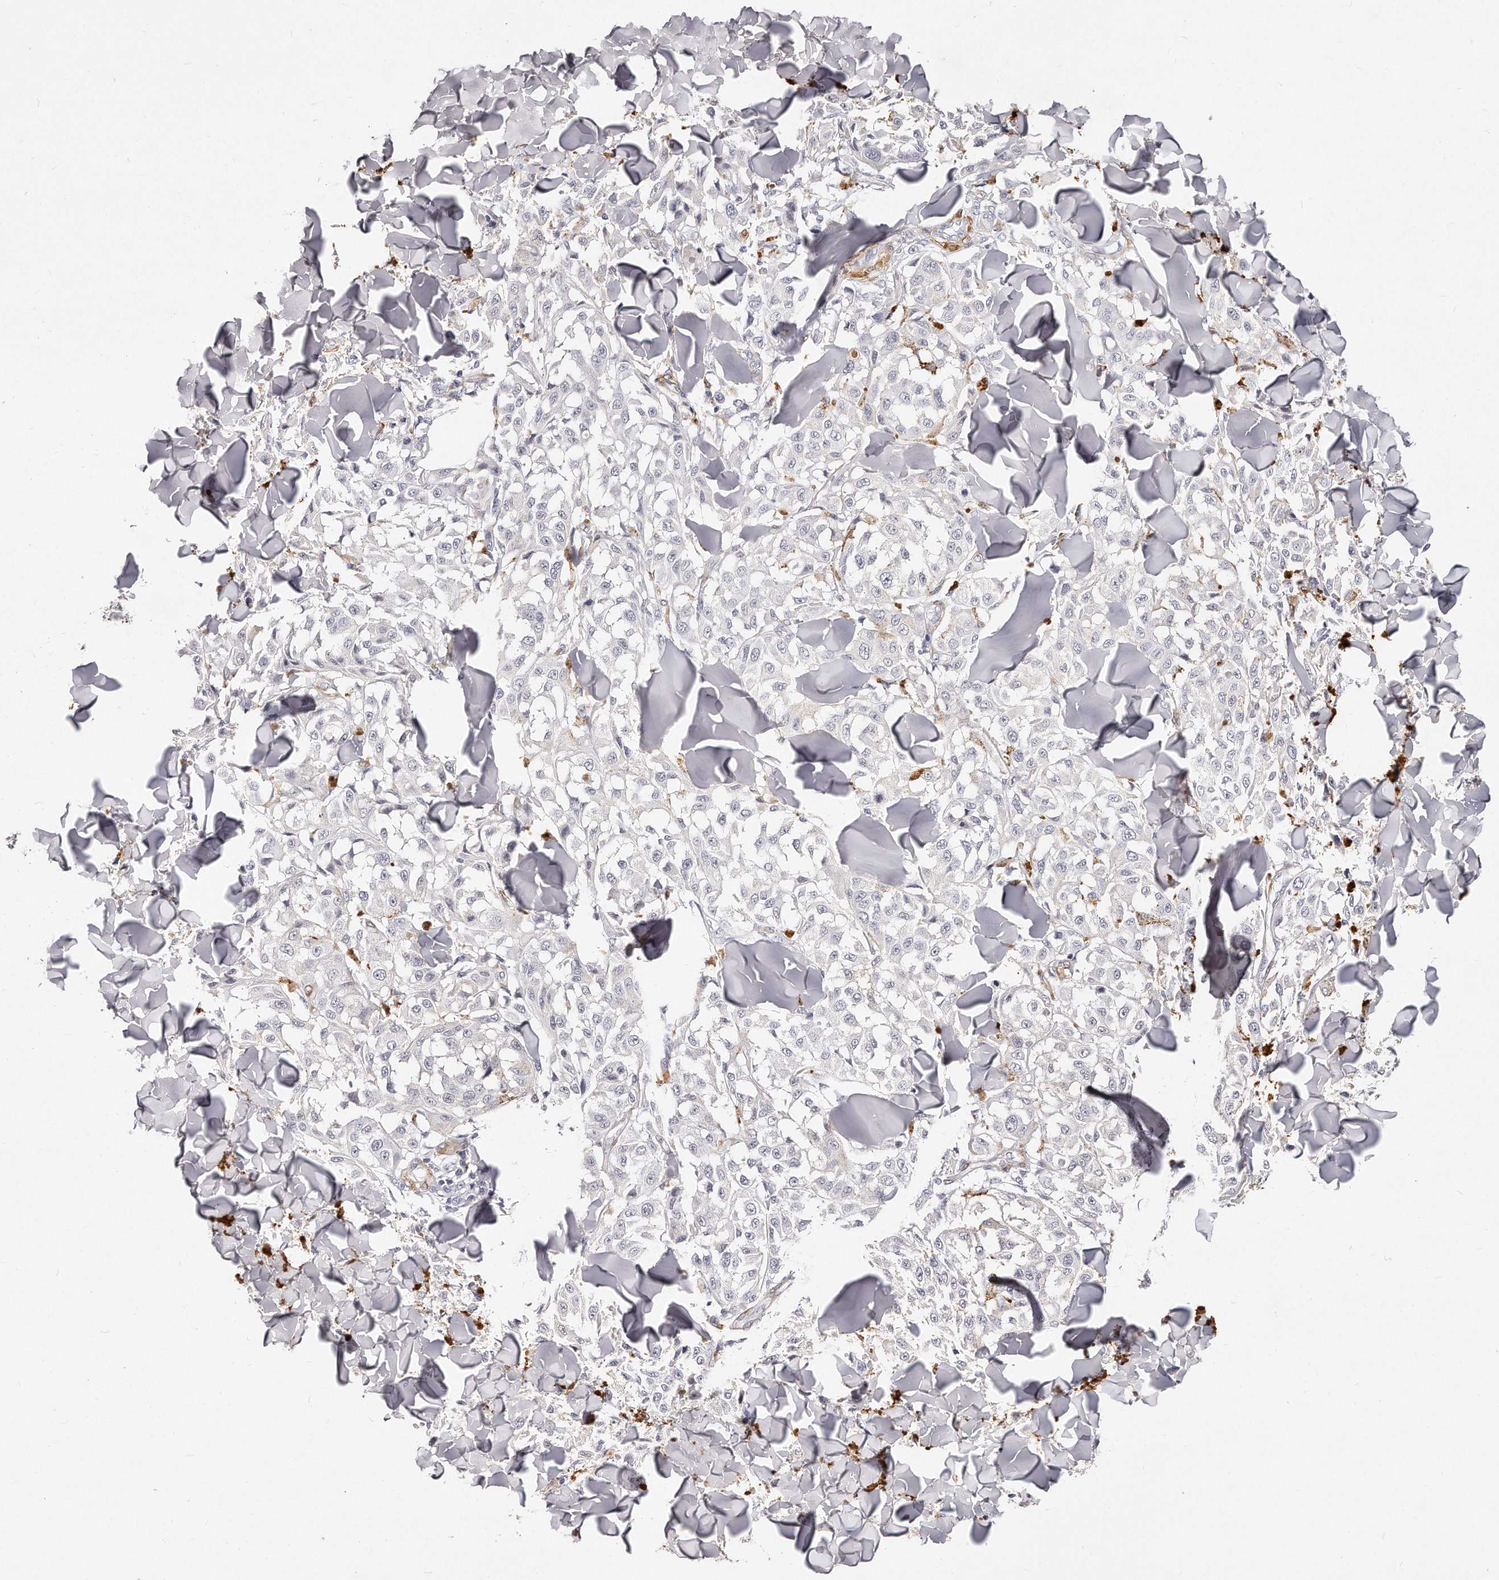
{"staining": {"intensity": "negative", "quantity": "none", "location": "none"}, "tissue": "melanoma", "cell_type": "Tumor cells", "image_type": "cancer", "snomed": [{"axis": "morphology", "description": "Malignant melanoma, NOS"}, {"axis": "topography", "description": "Skin"}], "caption": "There is no significant positivity in tumor cells of malignant melanoma.", "gene": "LMOD1", "patient": {"sex": "female", "age": 64}}